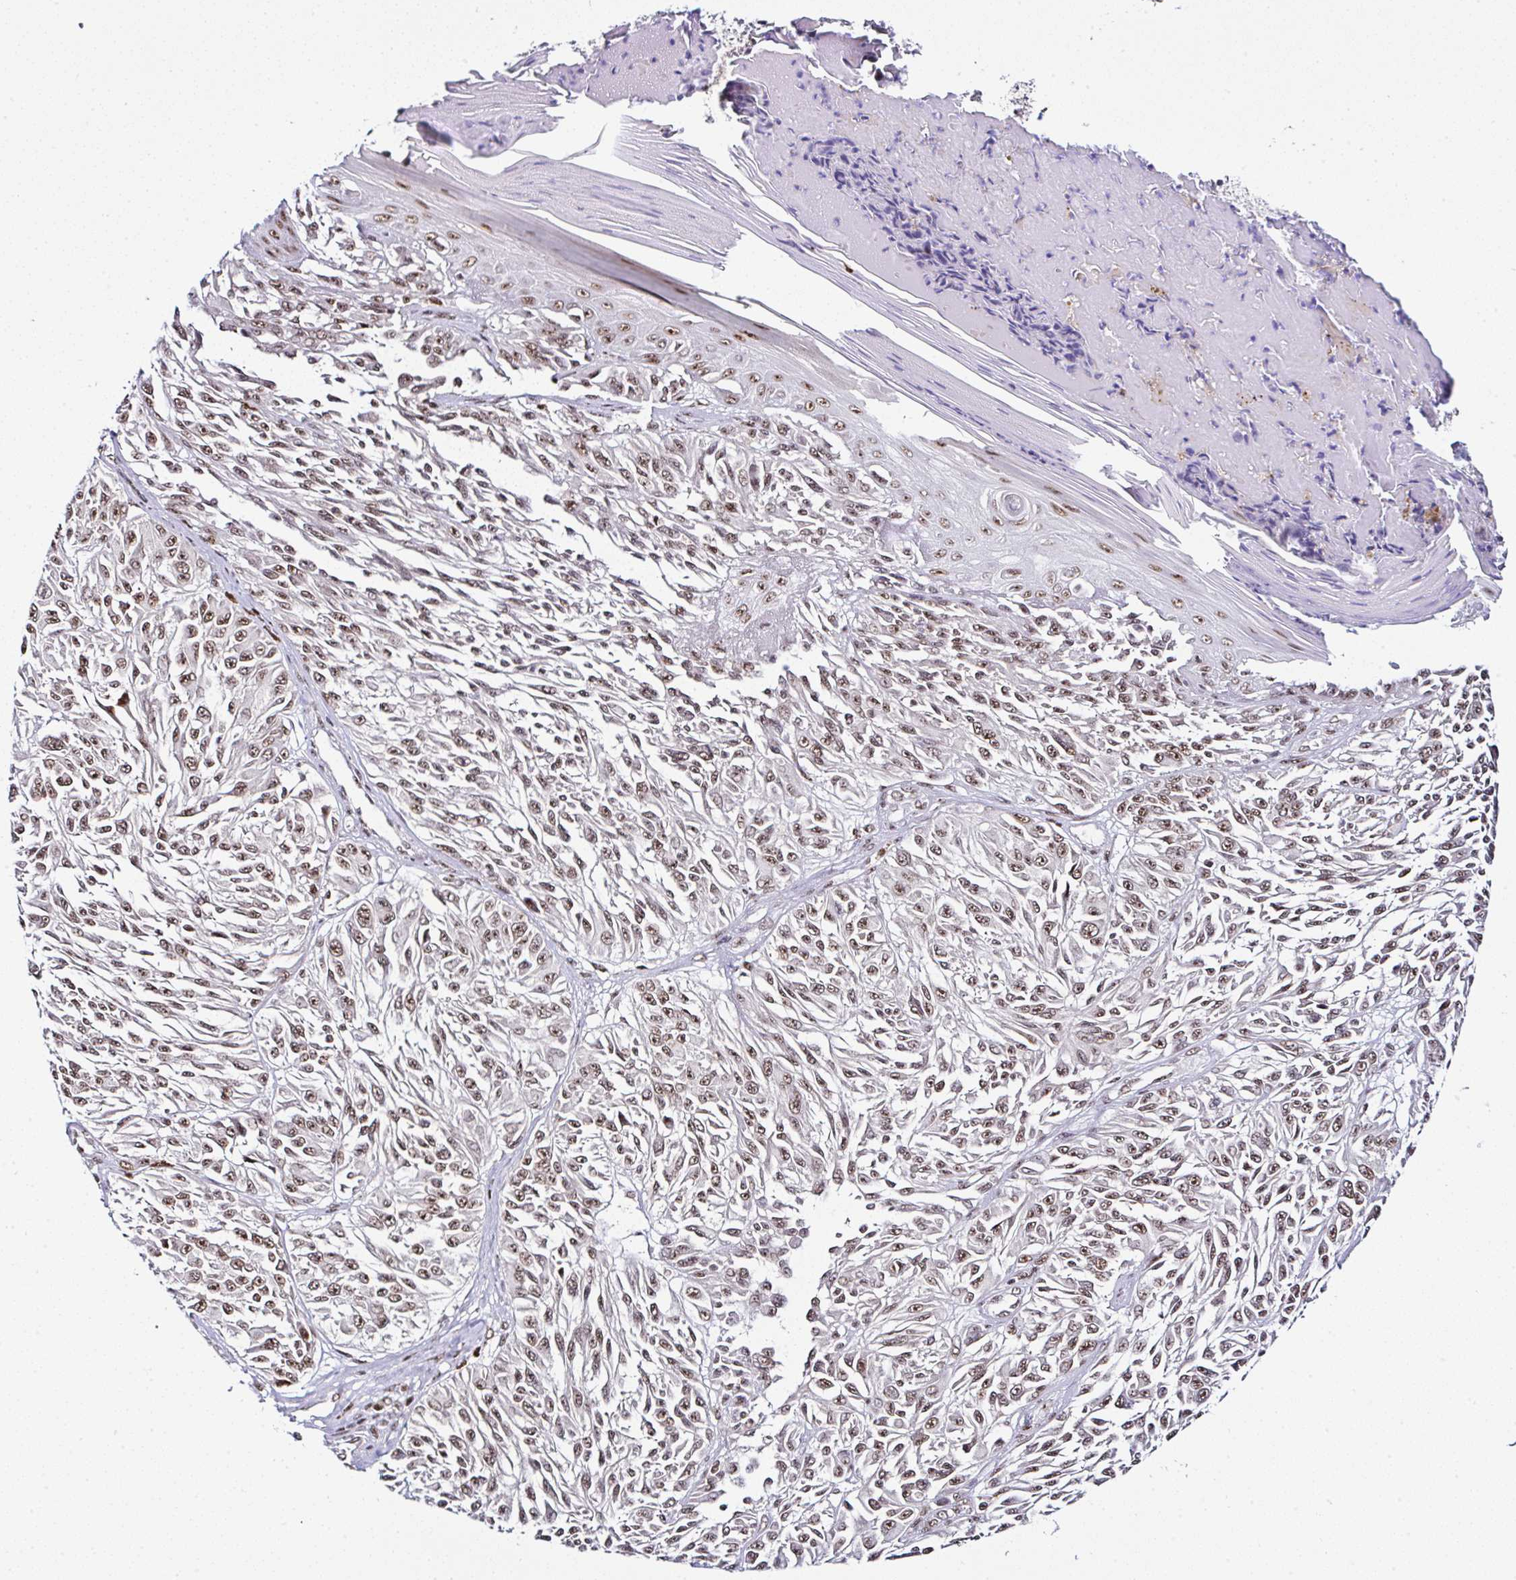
{"staining": {"intensity": "moderate", "quantity": ">75%", "location": "nuclear"}, "tissue": "melanoma", "cell_type": "Tumor cells", "image_type": "cancer", "snomed": [{"axis": "morphology", "description": "Malignant melanoma, NOS"}, {"axis": "topography", "description": "Skin"}], "caption": "This histopathology image reveals immunohistochemistry staining of melanoma, with medium moderate nuclear positivity in about >75% of tumor cells.", "gene": "PTPN2", "patient": {"sex": "male", "age": 94}}